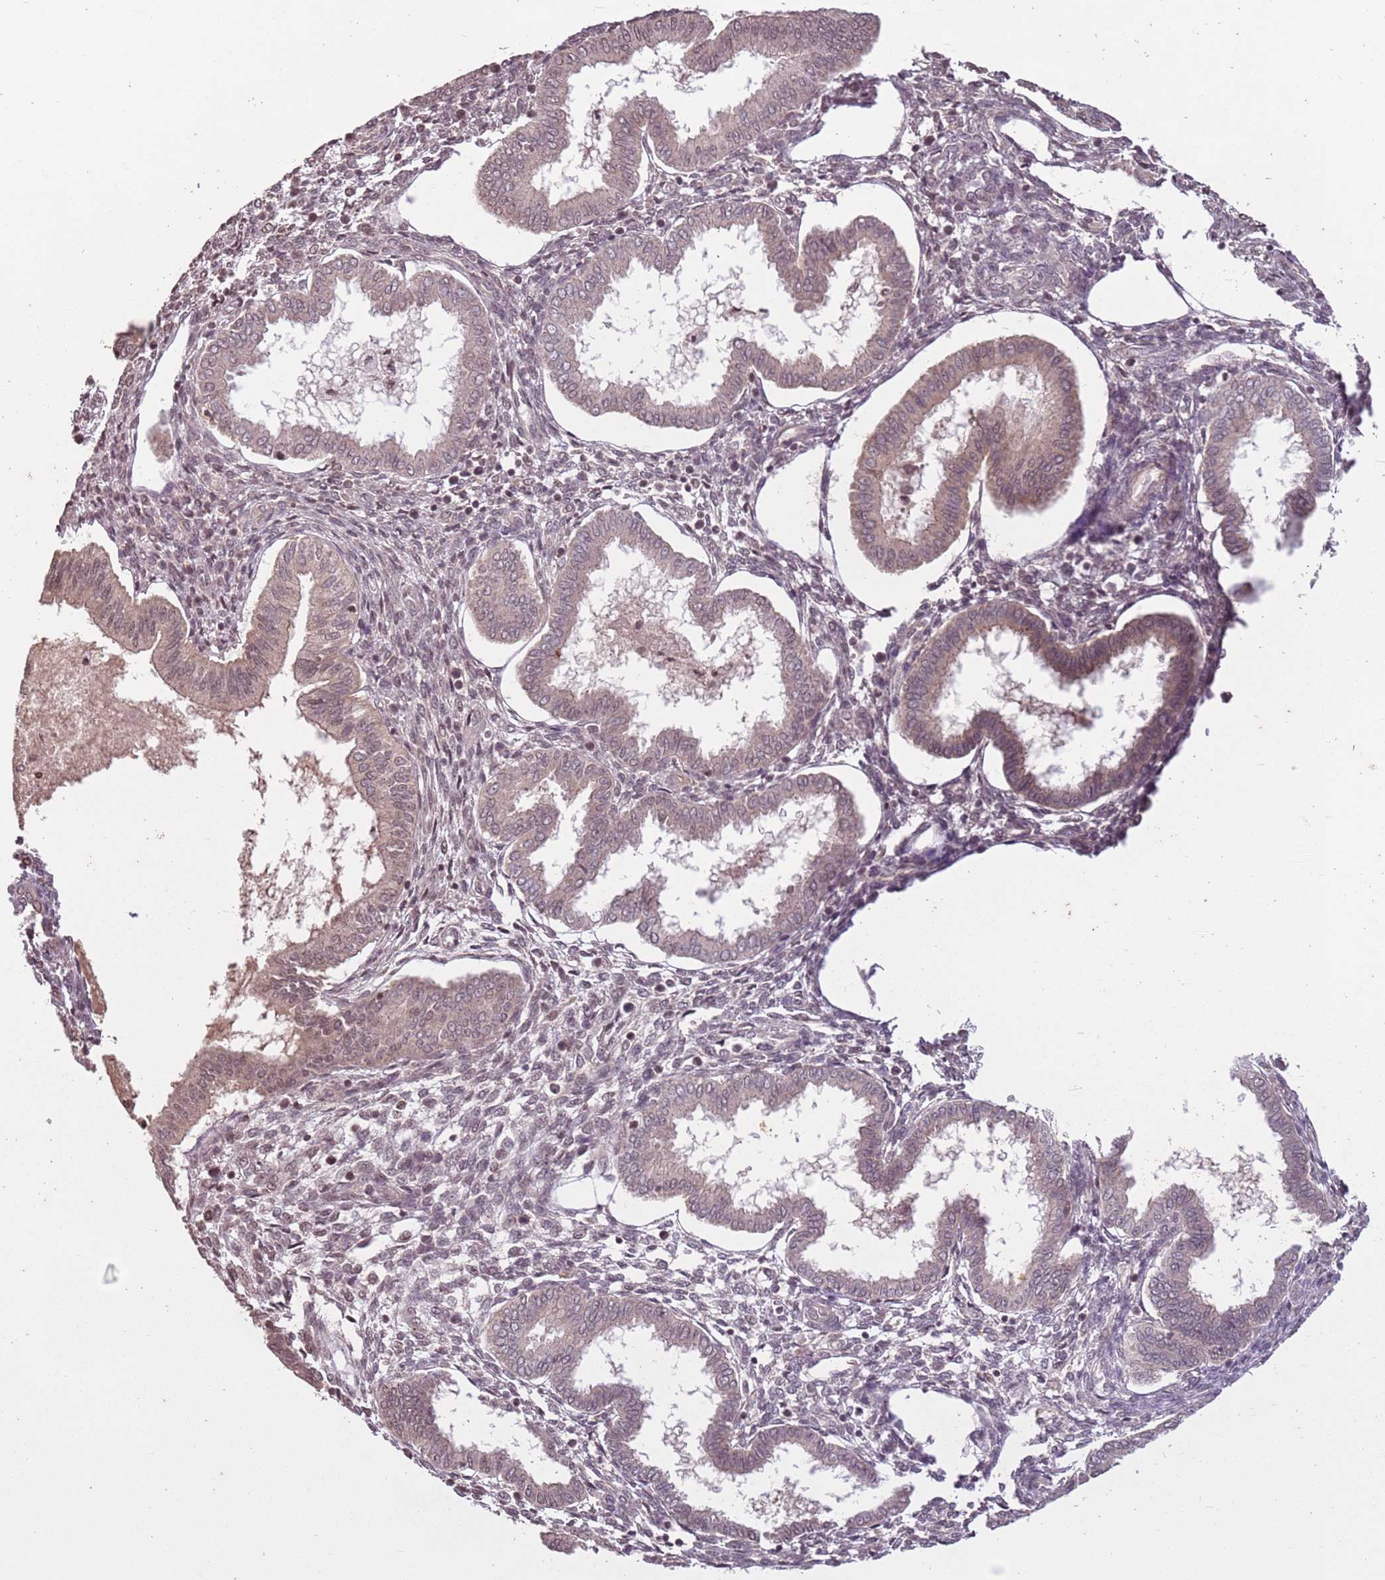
{"staining": {"intensity": "negative", "quantity": "none", "location": "none"}, "tissue": "endometrium", "cell_type": "Cells in endometrial stroma", "image_type": "normal", "snomed": [{"axis": "morphology", "description": "Normal tissue, NOS"}, {"axis": "topography", "description": "Endometrium"}], "caption": "Cells in endometrial stroma are negative for brown protein staining in benign endometrium. Brightfield microscopy of immunohistochemistry (IHC) stained with DAB (3,3'-diaminobenzidine) (brown) and hematoxylin (blue), captured at high magnification.", "gene": "CAPN9", "patient": {"sex": "female", "age": 24}}